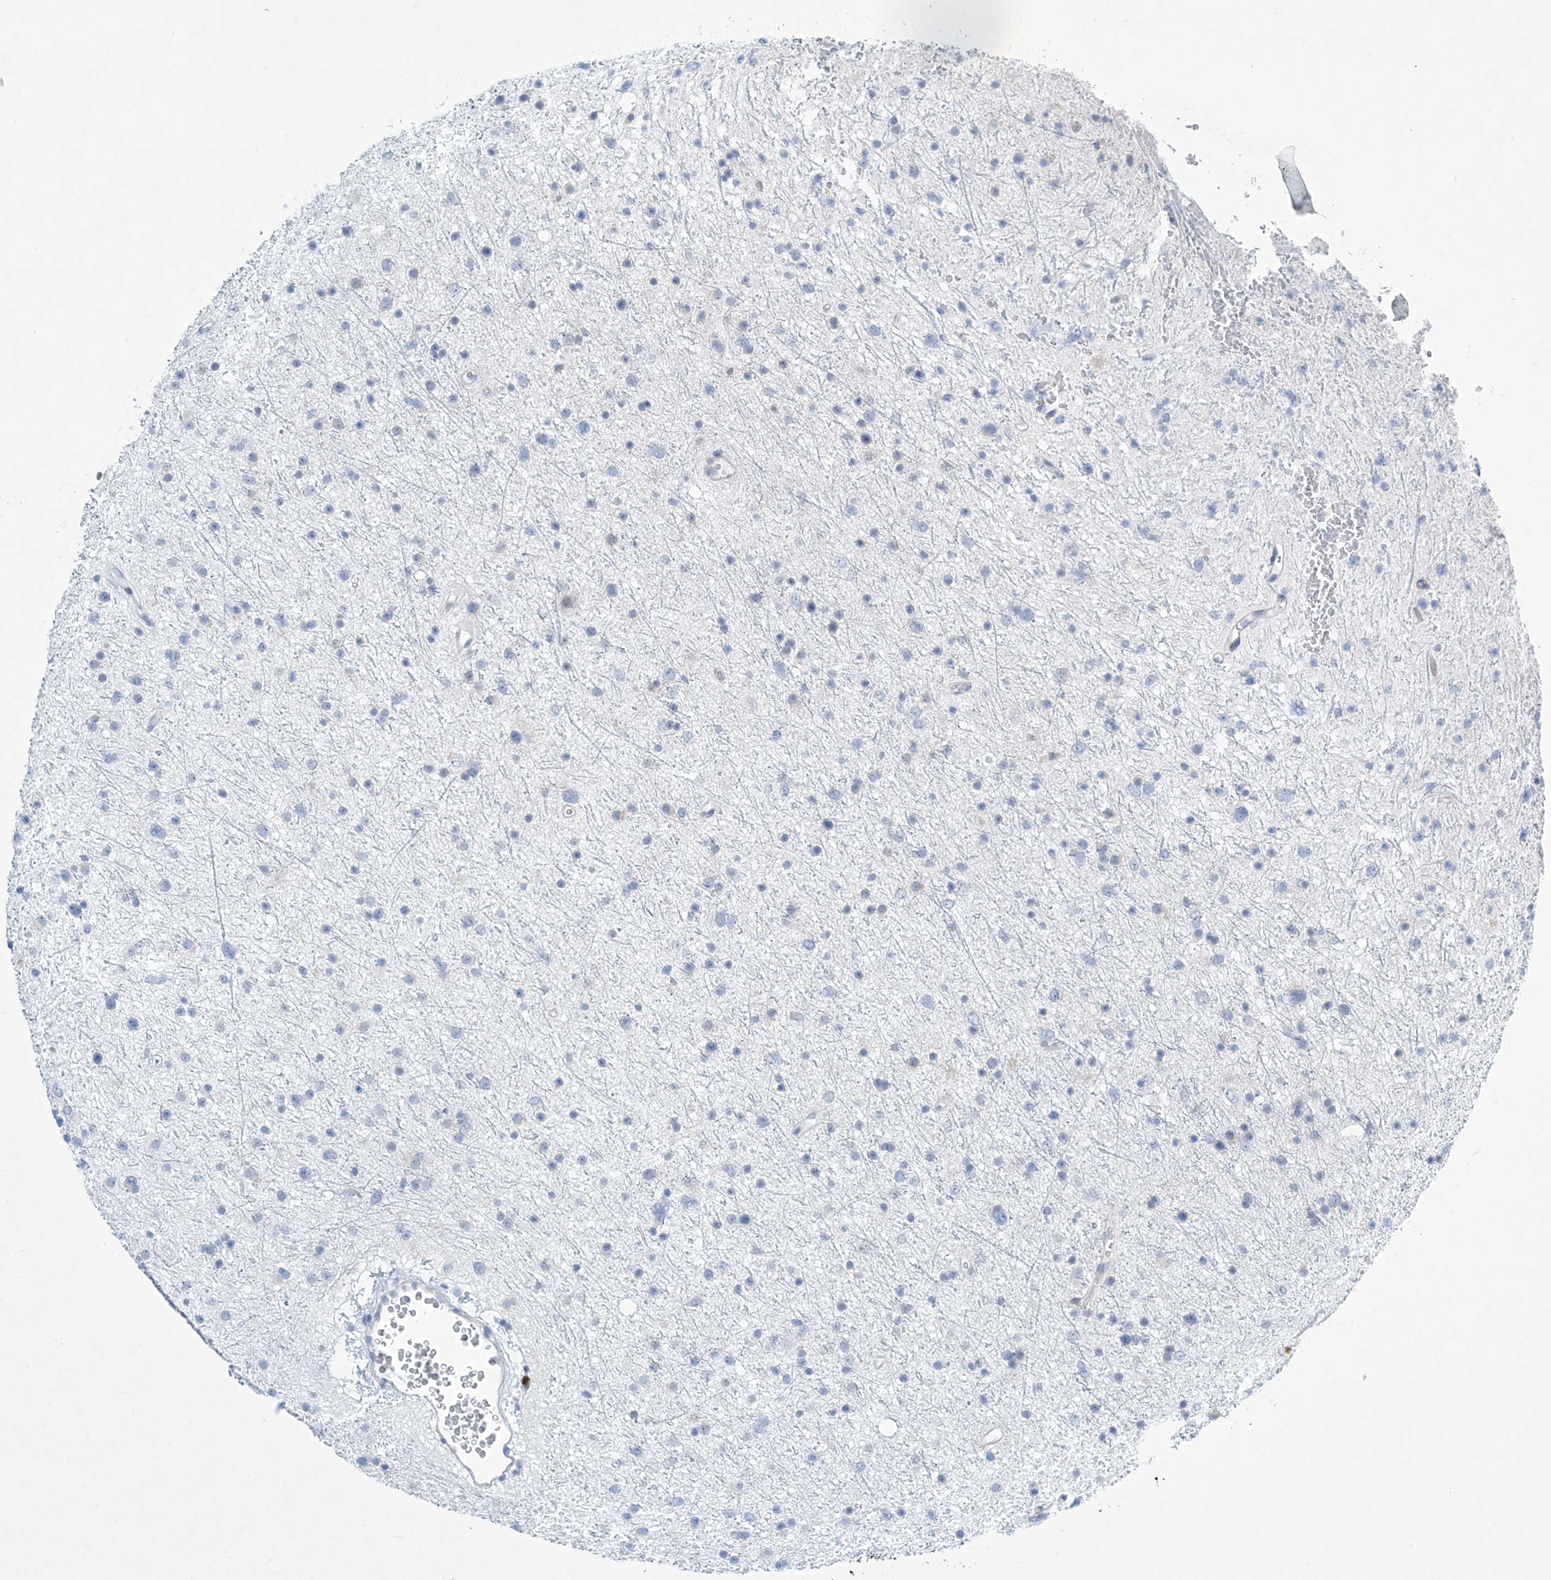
{"staining": {"intensity": "negative", "quantity": "none", "location": "none"}, "tissue": "glioma", "cell_type": "Tumor cells", "image_type": "cancer", "snomed": [{"axis": "morphology", "description": "Glioma, malignant, Low grade"}, {"axis": "topography", "description": "Cerebral cortex"}], "caption": "Immunohistochemical staining of low-grade glioma (malignant) displays no significant staining in tumor cells.", "gene": "SLC35A5", "patient": {"sex": "female", "age": 39}}